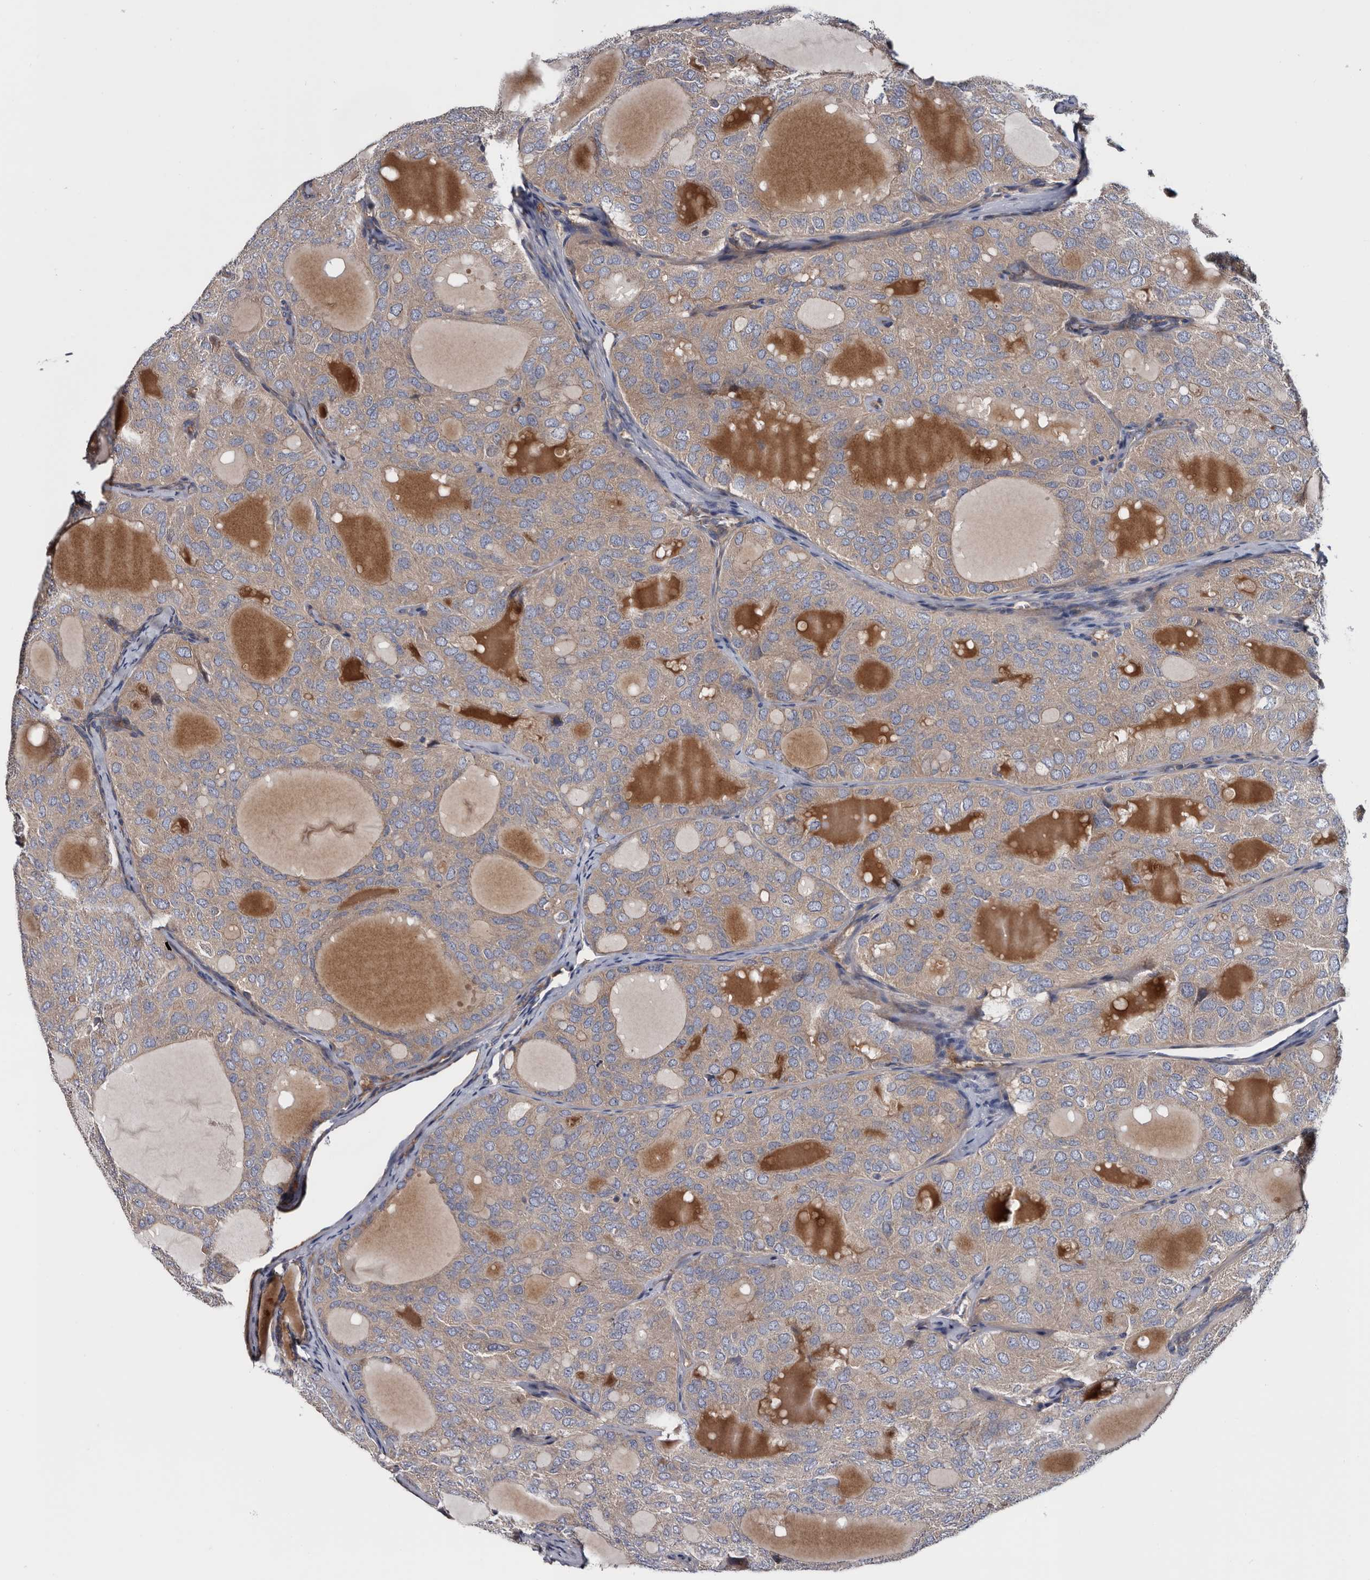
{"staining": {"intensity": "weak", "quantity": "25%-75%", "location": "cytoplasmic/membranous"}, "tissue": "thyroid cancer", "cell_type": "Tumor cells", "image_type": "cancer", "snomed": [{"axis": "morphology", "description": "Follicular adenoma carcinoma, NOS"}, {"axis": "topography", "description": "Thyroid gland"}], "caption": "A photomicrograph of follicular adenoma carcinoma (thyroid) stained for a protein reveals weak cytoplasmic/membranous brown staining in tumor cells.", "gene": "TSPAN17", "patient": {"sex": "male", "age": 75}}